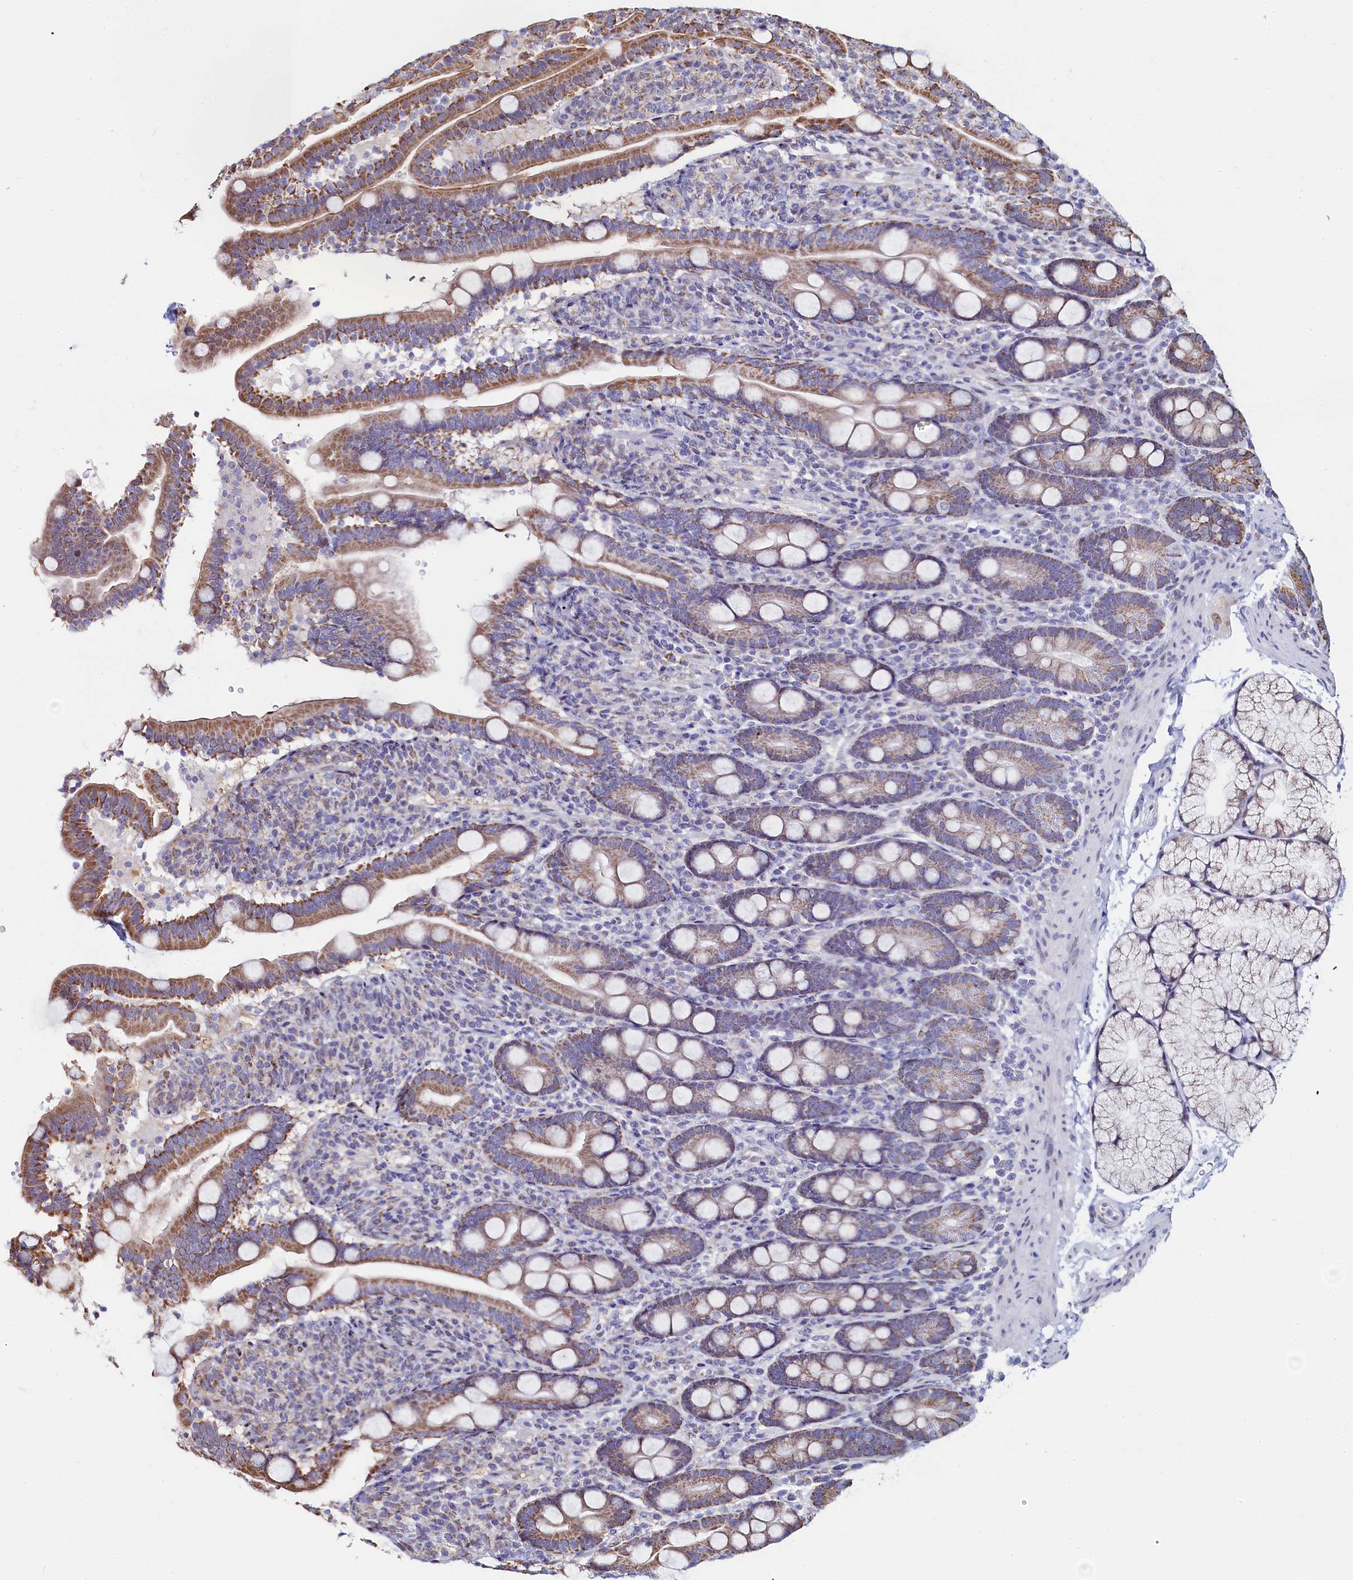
{"staining": {"intensity": "moderate", "quantity": ">75%", "location": "cytoplasmic/membranous"}, "tissue": "duodenum", "cell_type": "Glandular cells", "image_type": "normal", "snomed": [{"axis": "morphology", "description": "Normal tissue, NOS"}, {"axis": "topography", "description": "Duodenum"}], "caption": "Moderate cytoplasmic/membranous expression is identified in about >75% of glandular cells in normal duodenum. The protein is shown in brown color, while the nuclei are stained blue.", "gene": "HDGFL3", "patient": {"sex": "male", "age": 35}}